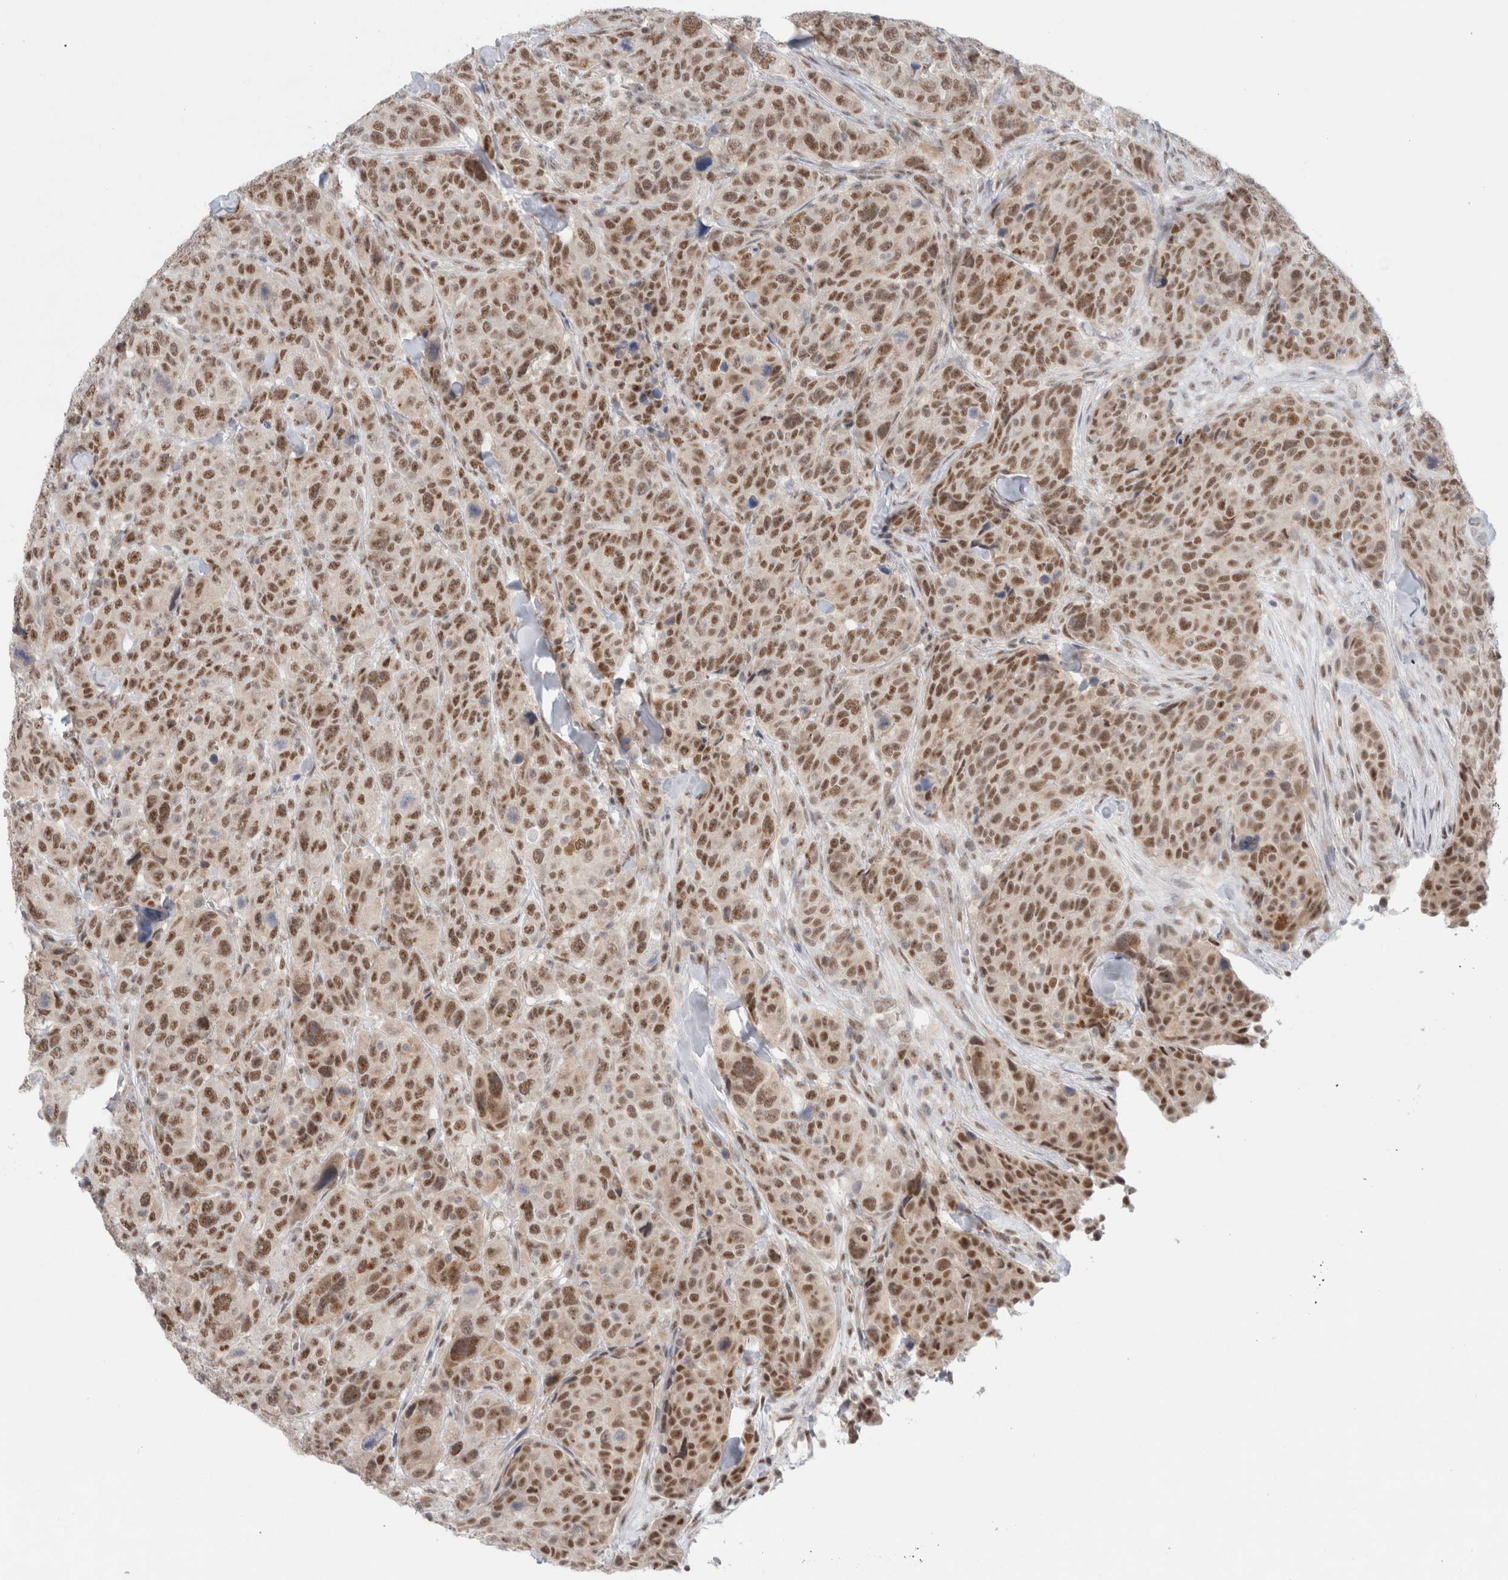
{"staining": {"intensity": "moderate", "quantity": ">75%", "location": "nuclear"}, "tissue": "breast cancer", "cell_type": "Tumor cells", "image_type": "cancer", "snomed": [{"axis": "morphology", "description": "Duct carcinoma"}, {"axis": "topography", "description": "Breast"}], "caption": "Breast cancer (invasive ductal carcinoma) tissue displays moderate nuclear staining in approximately >75% of tumor cells, visualized by immunohistochemistry.", "gene": "TRMT12", "patient": {"sex": "female", "age": 37}}